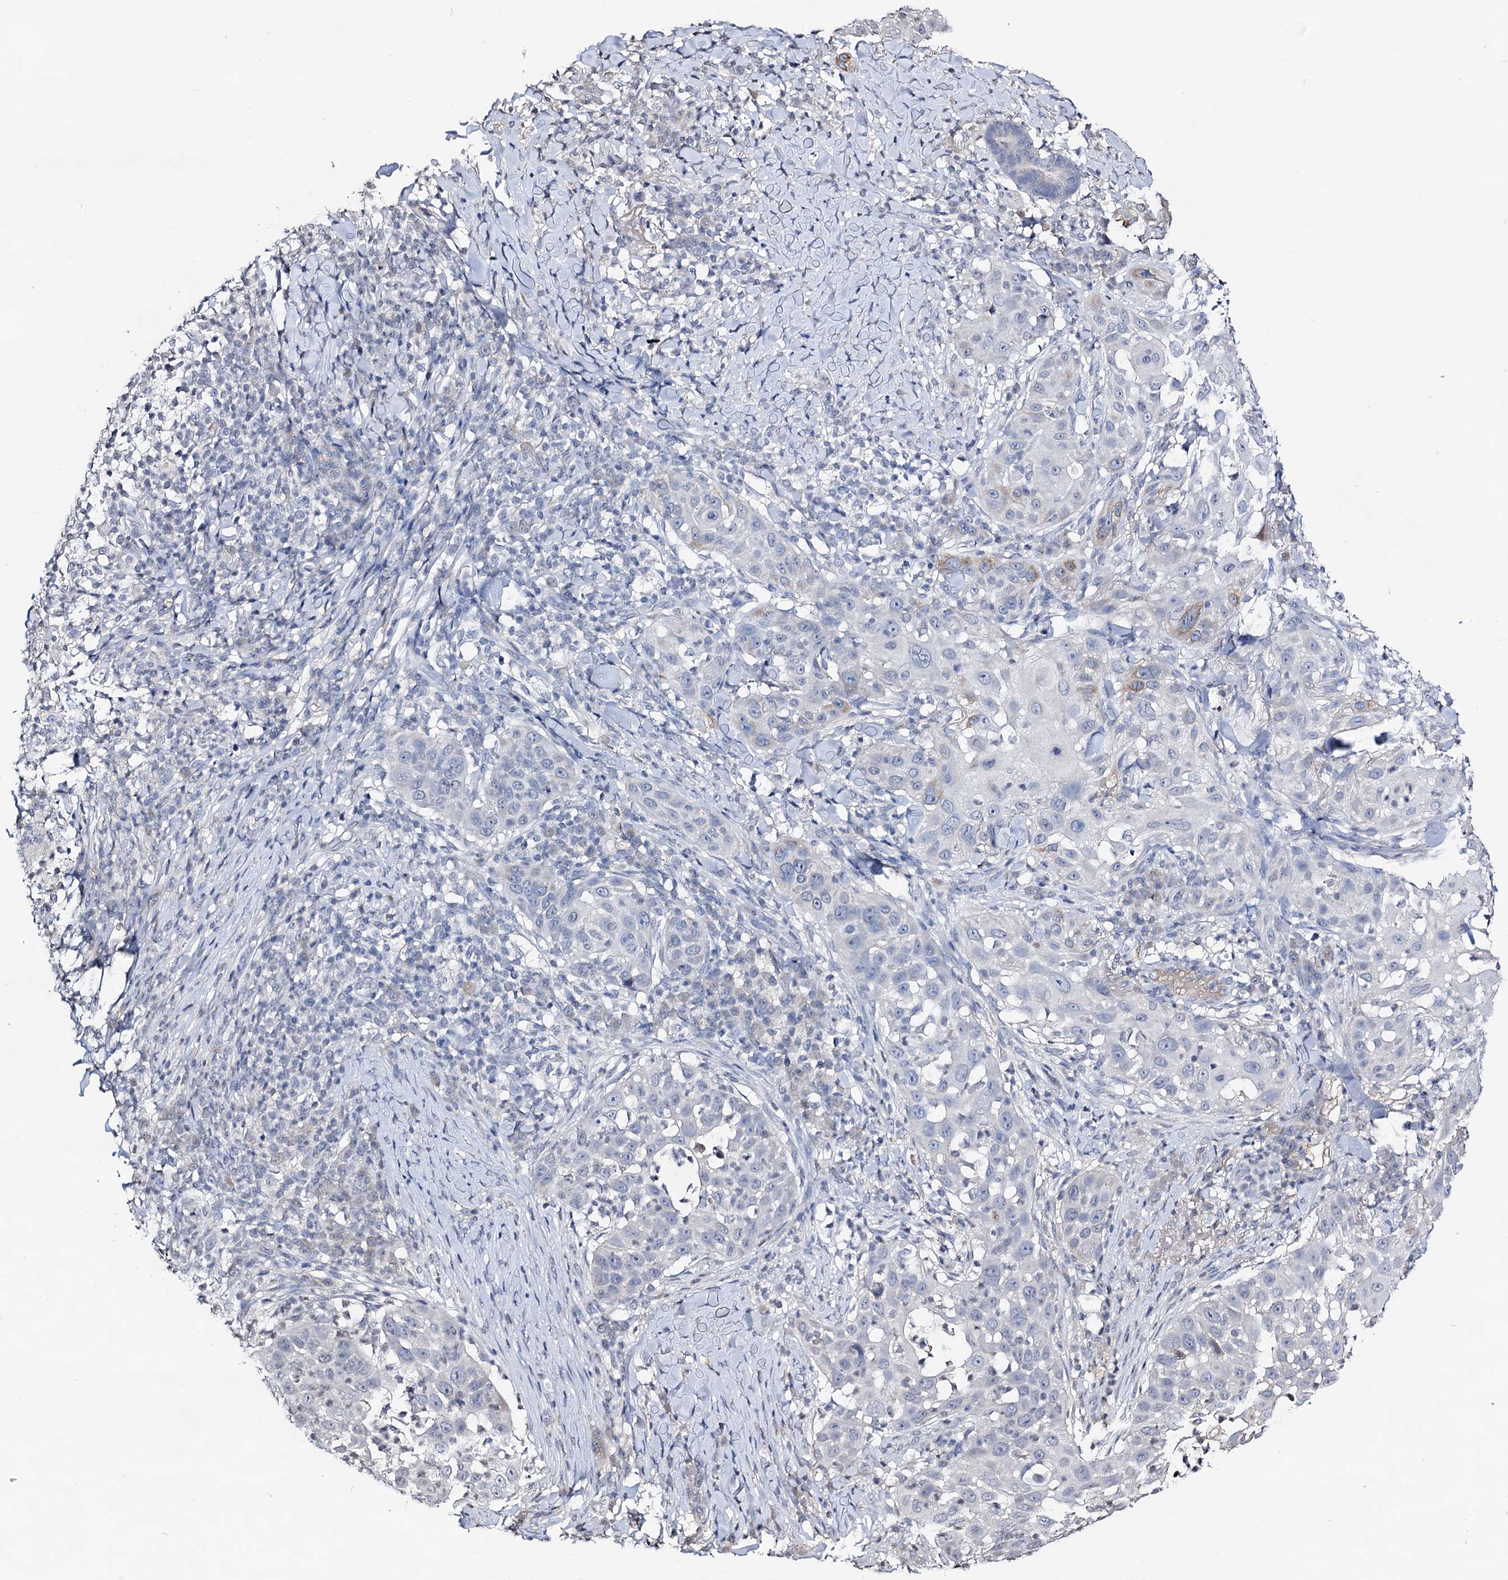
{"staining": {"intensity": "negative", "quantity": "none", "location": "none"}, "tissue": "skin cancer", "cell_type": "Tumor cells", "image_type": "cancer", "snomed": [{"axis": "morphology", "description": "Squamous cell carcinoma, NOS"}, {"axis": "topography", "description": "Skin"}], "caption": "A high-resolution image shows immunohistochemistry staining of squamous cell carcinoma (skin), which displays no significant positivity in tumor cells.", "gene": "PLIN1", "patient": {"sex": "female", "age": 44}}